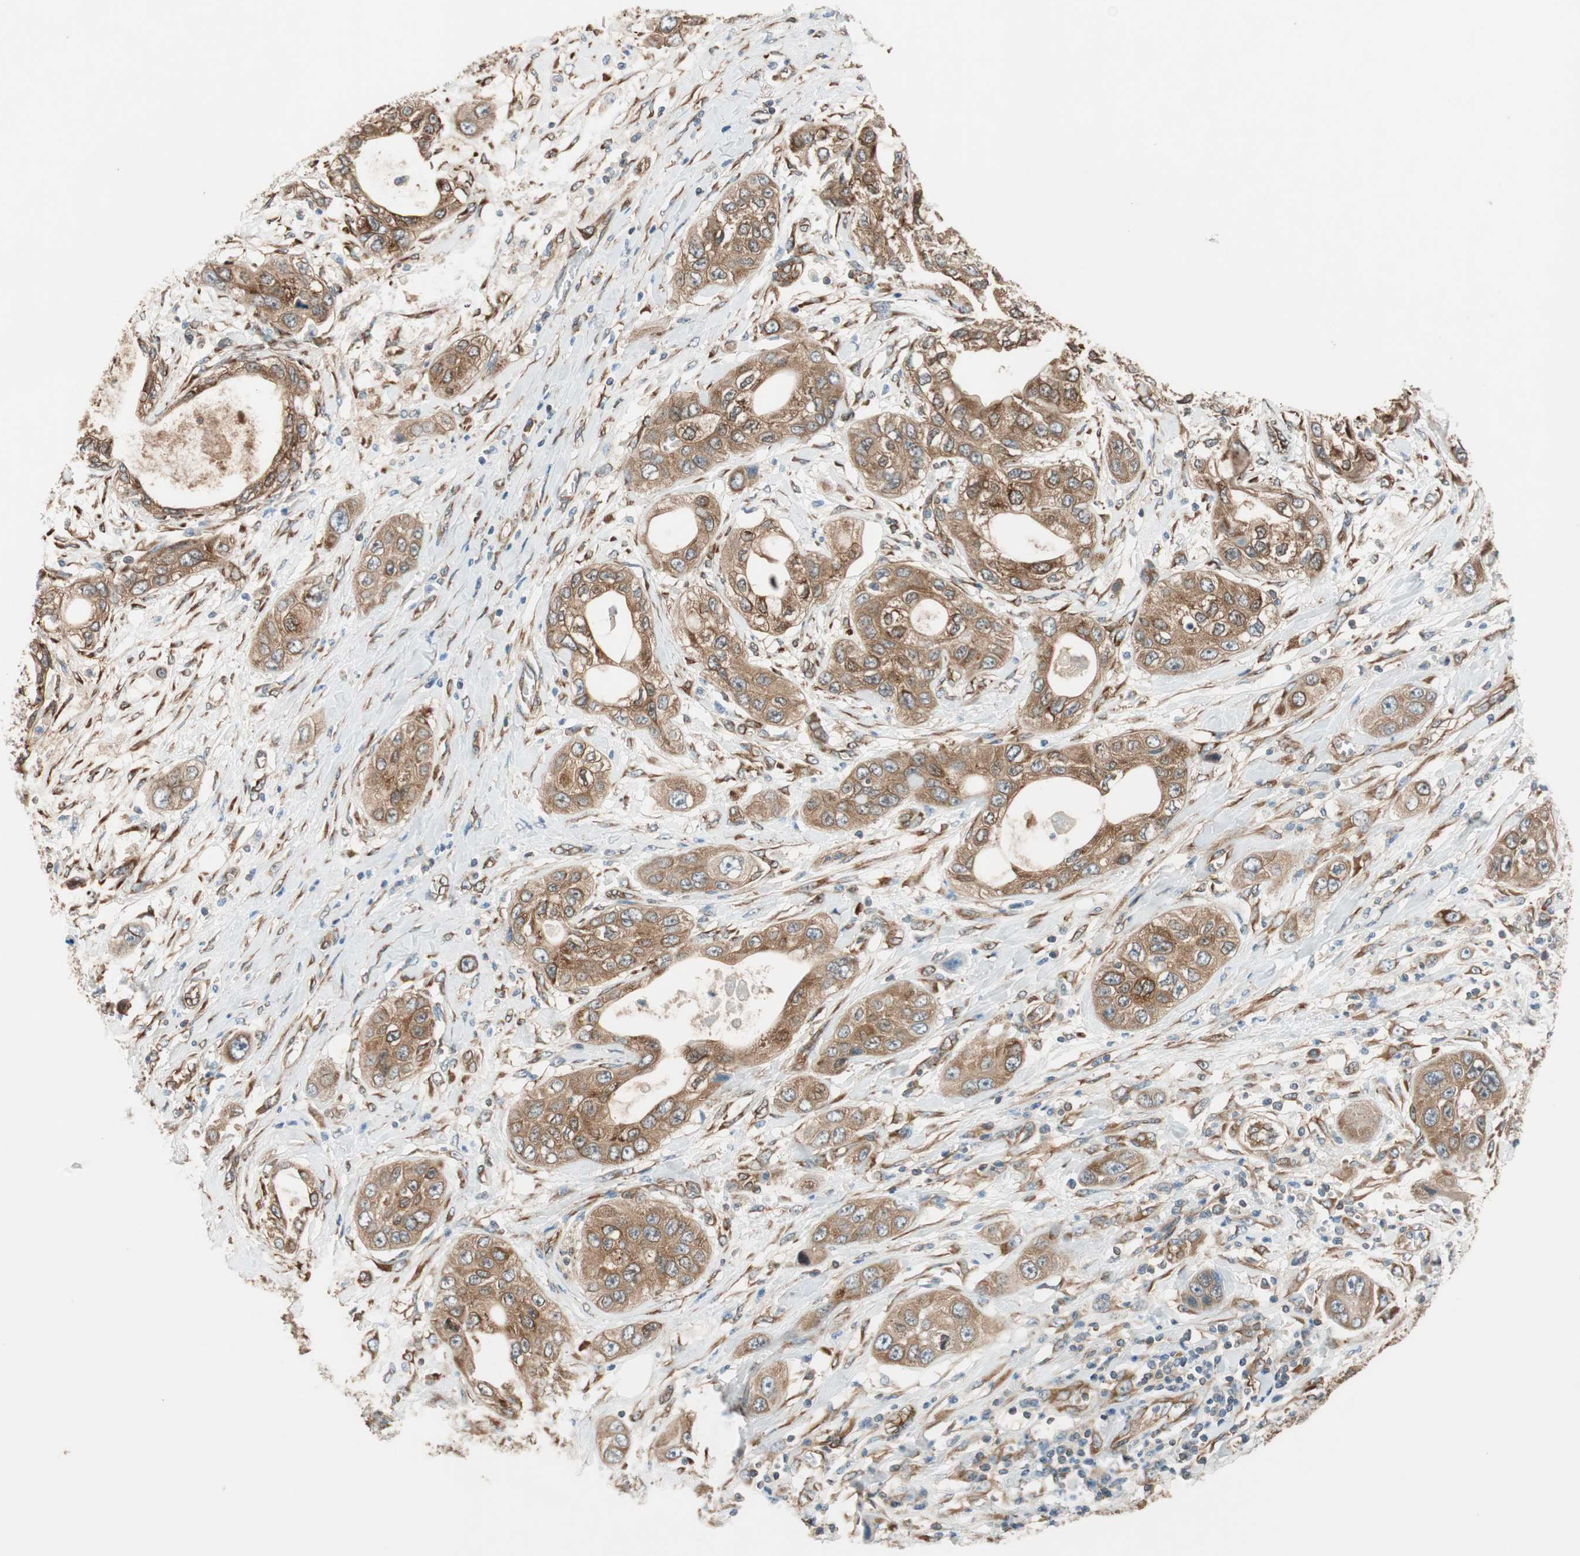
{"staining": {"intensity": "moderate", "quantity": ">75%", "location": "cytoplasmic/membranous"}, "tissue": "pancreatic cancer", "cell_type": "Tumor cells", "image_type": "cancer", "snomed": [{"axis": "morphology", "description": "Adenocarcinoma, NOS"}, {"axis": "topography", "description": "Pancreas"}], "caption": "The micrograph exhibits a brown stain indicating the presence of a protein in the cytoplasmic/membranous of tumor cells in pancreatic cancer.", "gene": "WASL", "patient": {"sex": "female", "age": 70}}